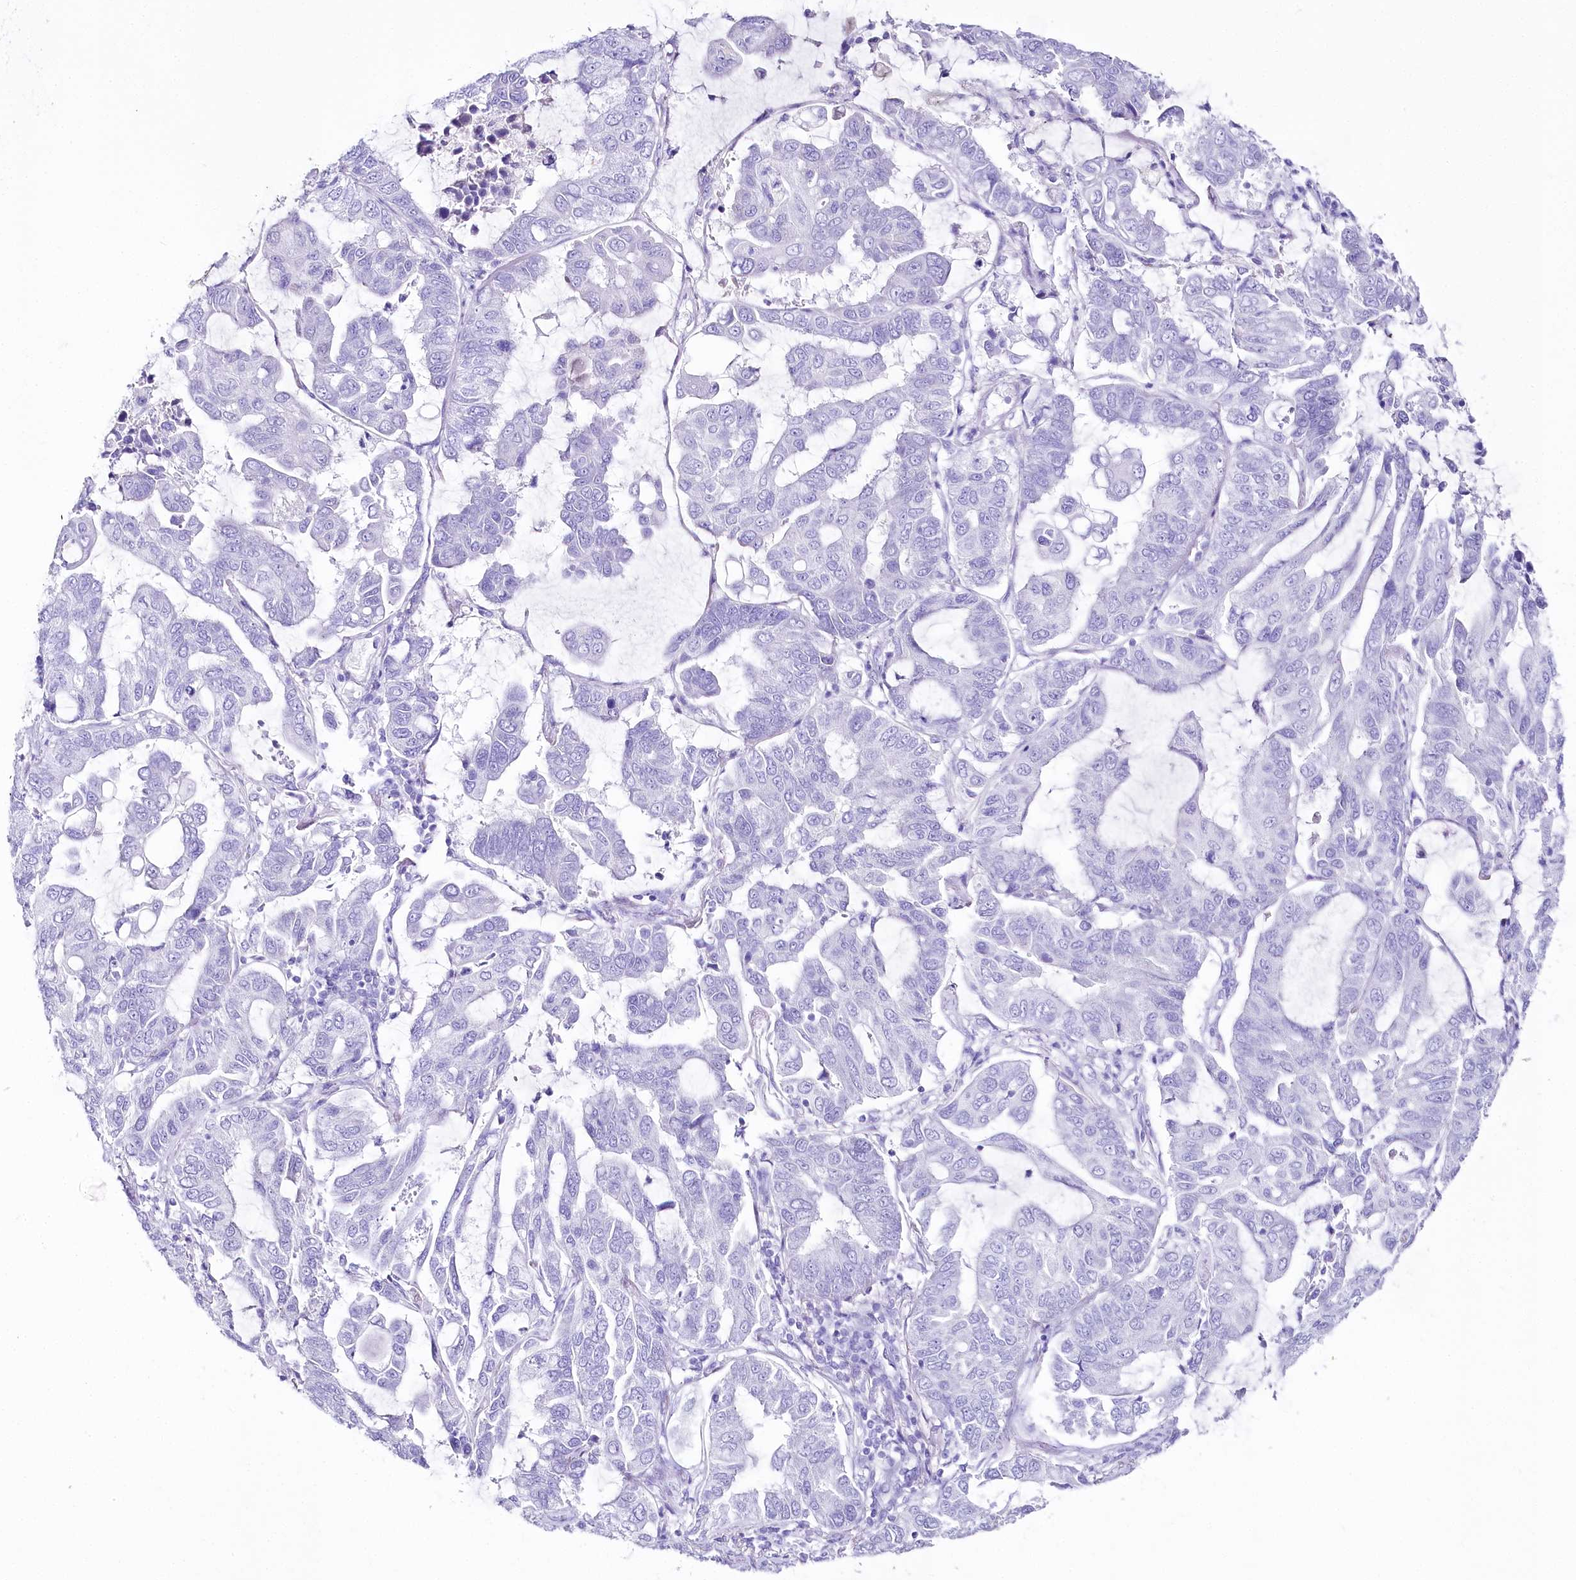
{"staining": {"intensity": "negative", "quantity": "none", "location": "none"}, "tissue": "lung cancer", "cell_type": "Tumor cells", "image_type": "cancer", "snomed": [{"axis": "morphology", "description": "Adenocarcinoma, NOS"}, {"axis": "topography", "description": "Lung"}], "caption": "Immunohistochemical staining of human lung cancer demonstrates no significant staining in tumor cells.", "gene": "CSN3", "patient": {"sex": "male", "age": 64}}